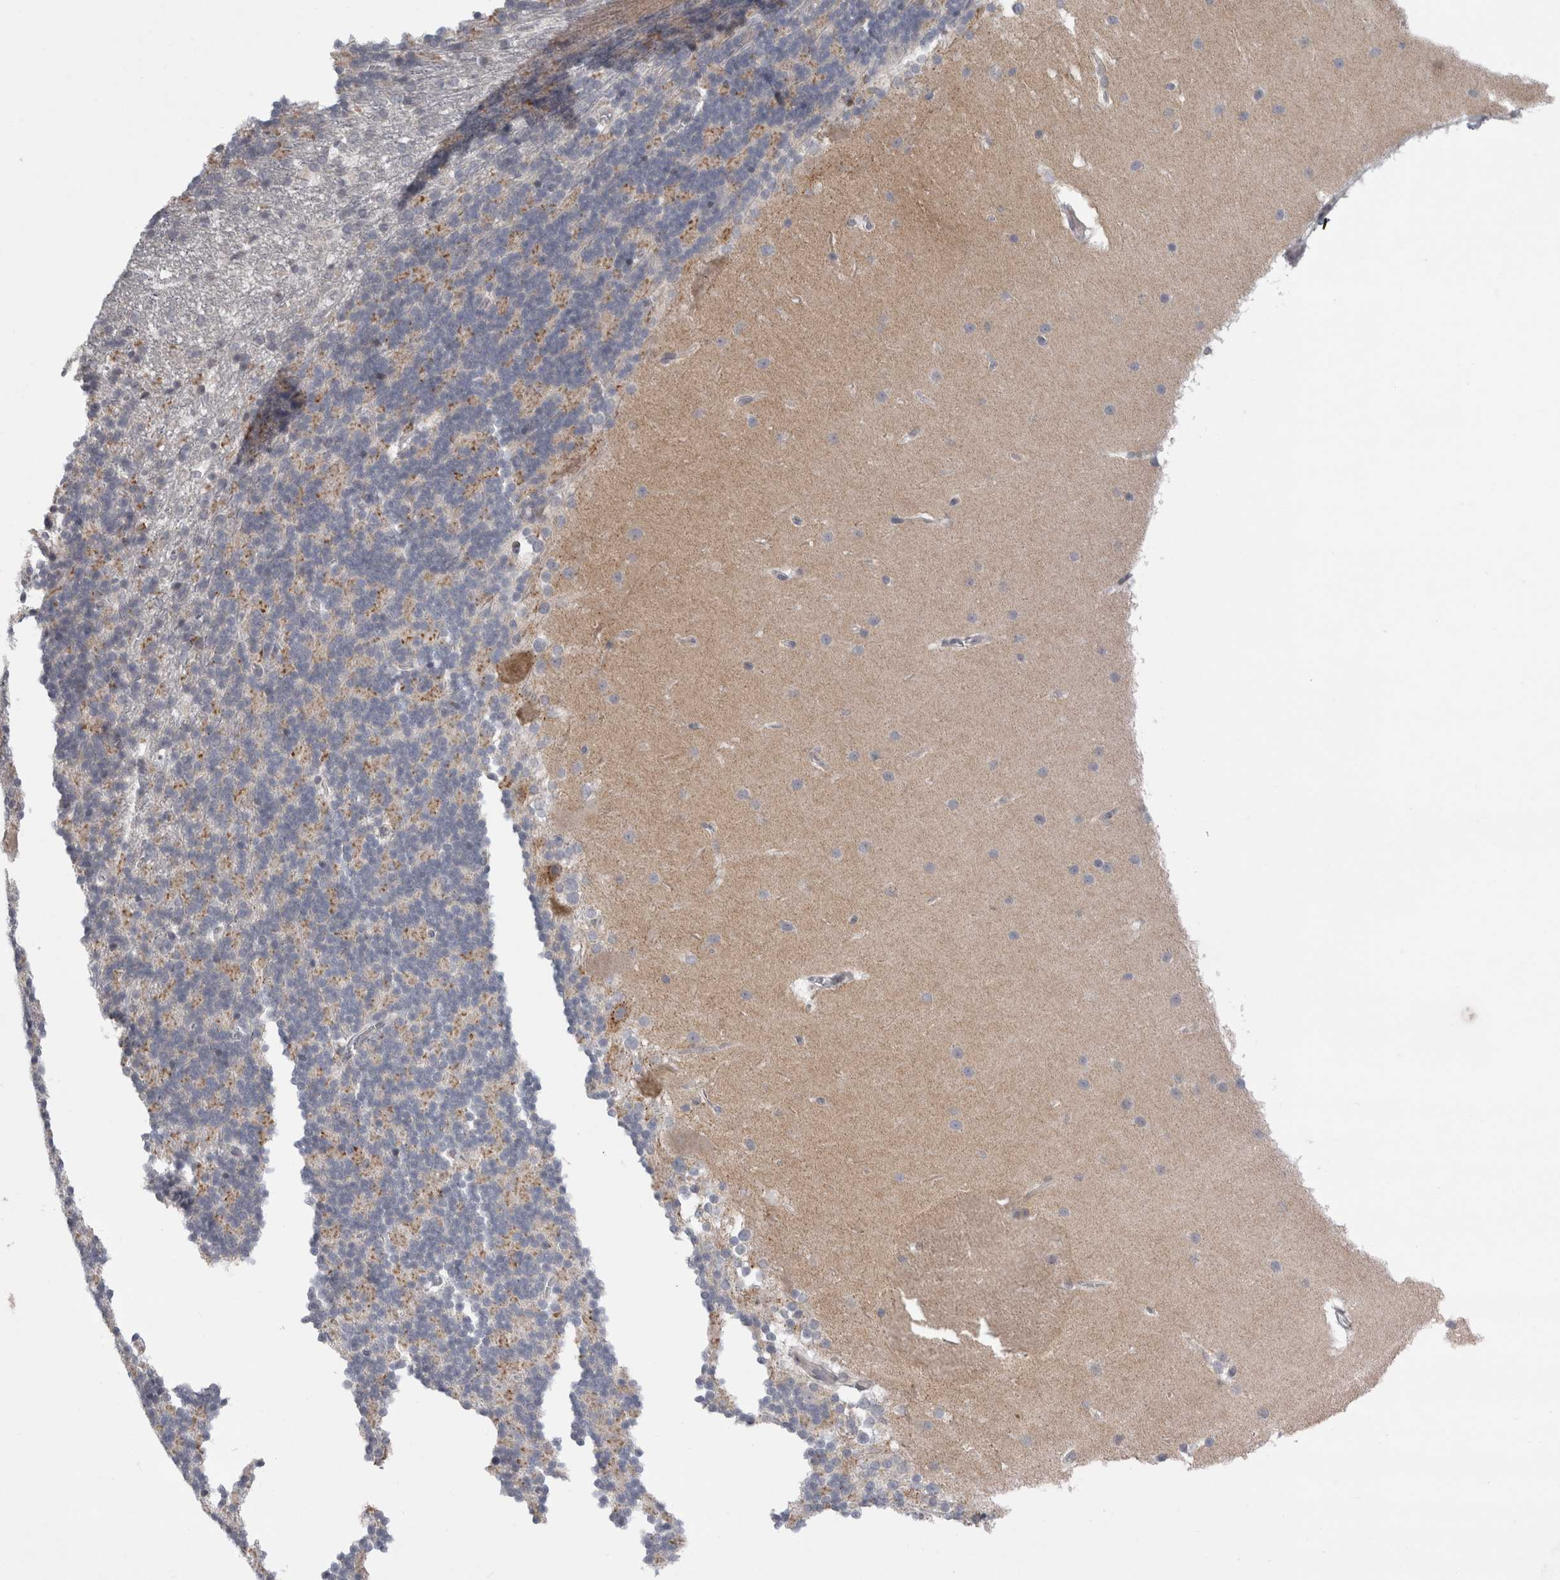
{"staining": {"intensity": "weak", "quantity": "25%-75%", "location": "cytoplasmic/membranous"}, "tissue": "cerebellum", "cell_type": "Cells in granular layer", "image_type": "normal", "snomed": [{"axis": "morphology", "description": "Normal tissue, NOS"}, {"axis": "topography", "description": "Cerebellum"}], "caption": "Brown immunohistochemical staining in unremarkable human cerebellum displays weak cytoplasmic/membranous positivity in approximately 25%-75% of cells in granular layer.", "gene": "UTP25", "patient": {"sex": "female", "age": 19}}